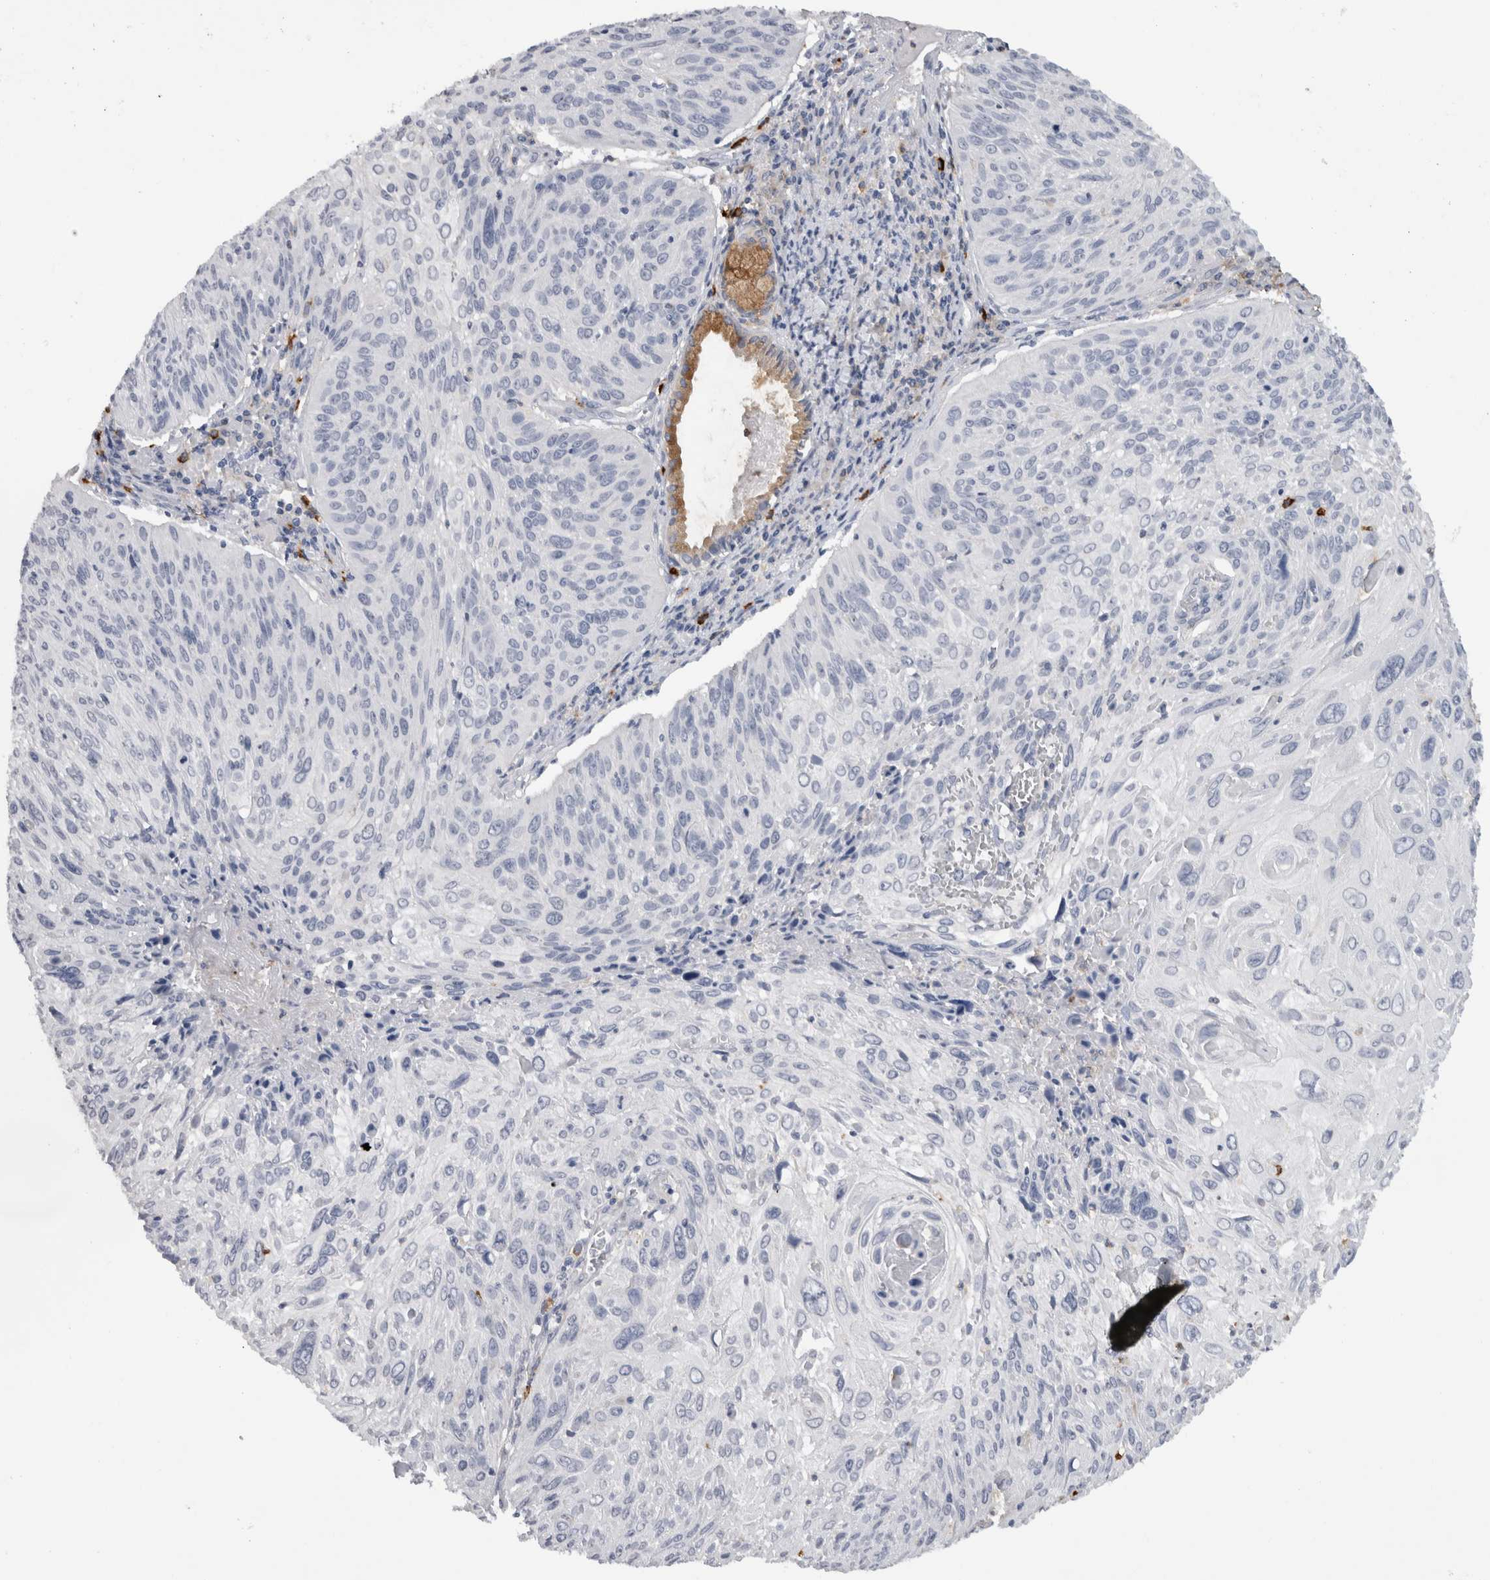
{"staining": {"intensity": "negative", "quantity": "none", "location": "none"}, "tissue": "cervical cancer", "cell_type": "Tumor cells", "image_type": "cancer", "snomed": [{"axis": "morphology", "description": "Squamous cell carcinoma, NOS"}, {"axis": "topography", "description": "Cervix"}], "caption": "Immunohistochemistry (IHC) histopathology image of human cervical cancer (squamous cell carcinoma) stained for a protein (brown), which exhibits no positivity in tumor cells.", "gene": "CD63", "patient": {"sex": "female", "age": 51}}